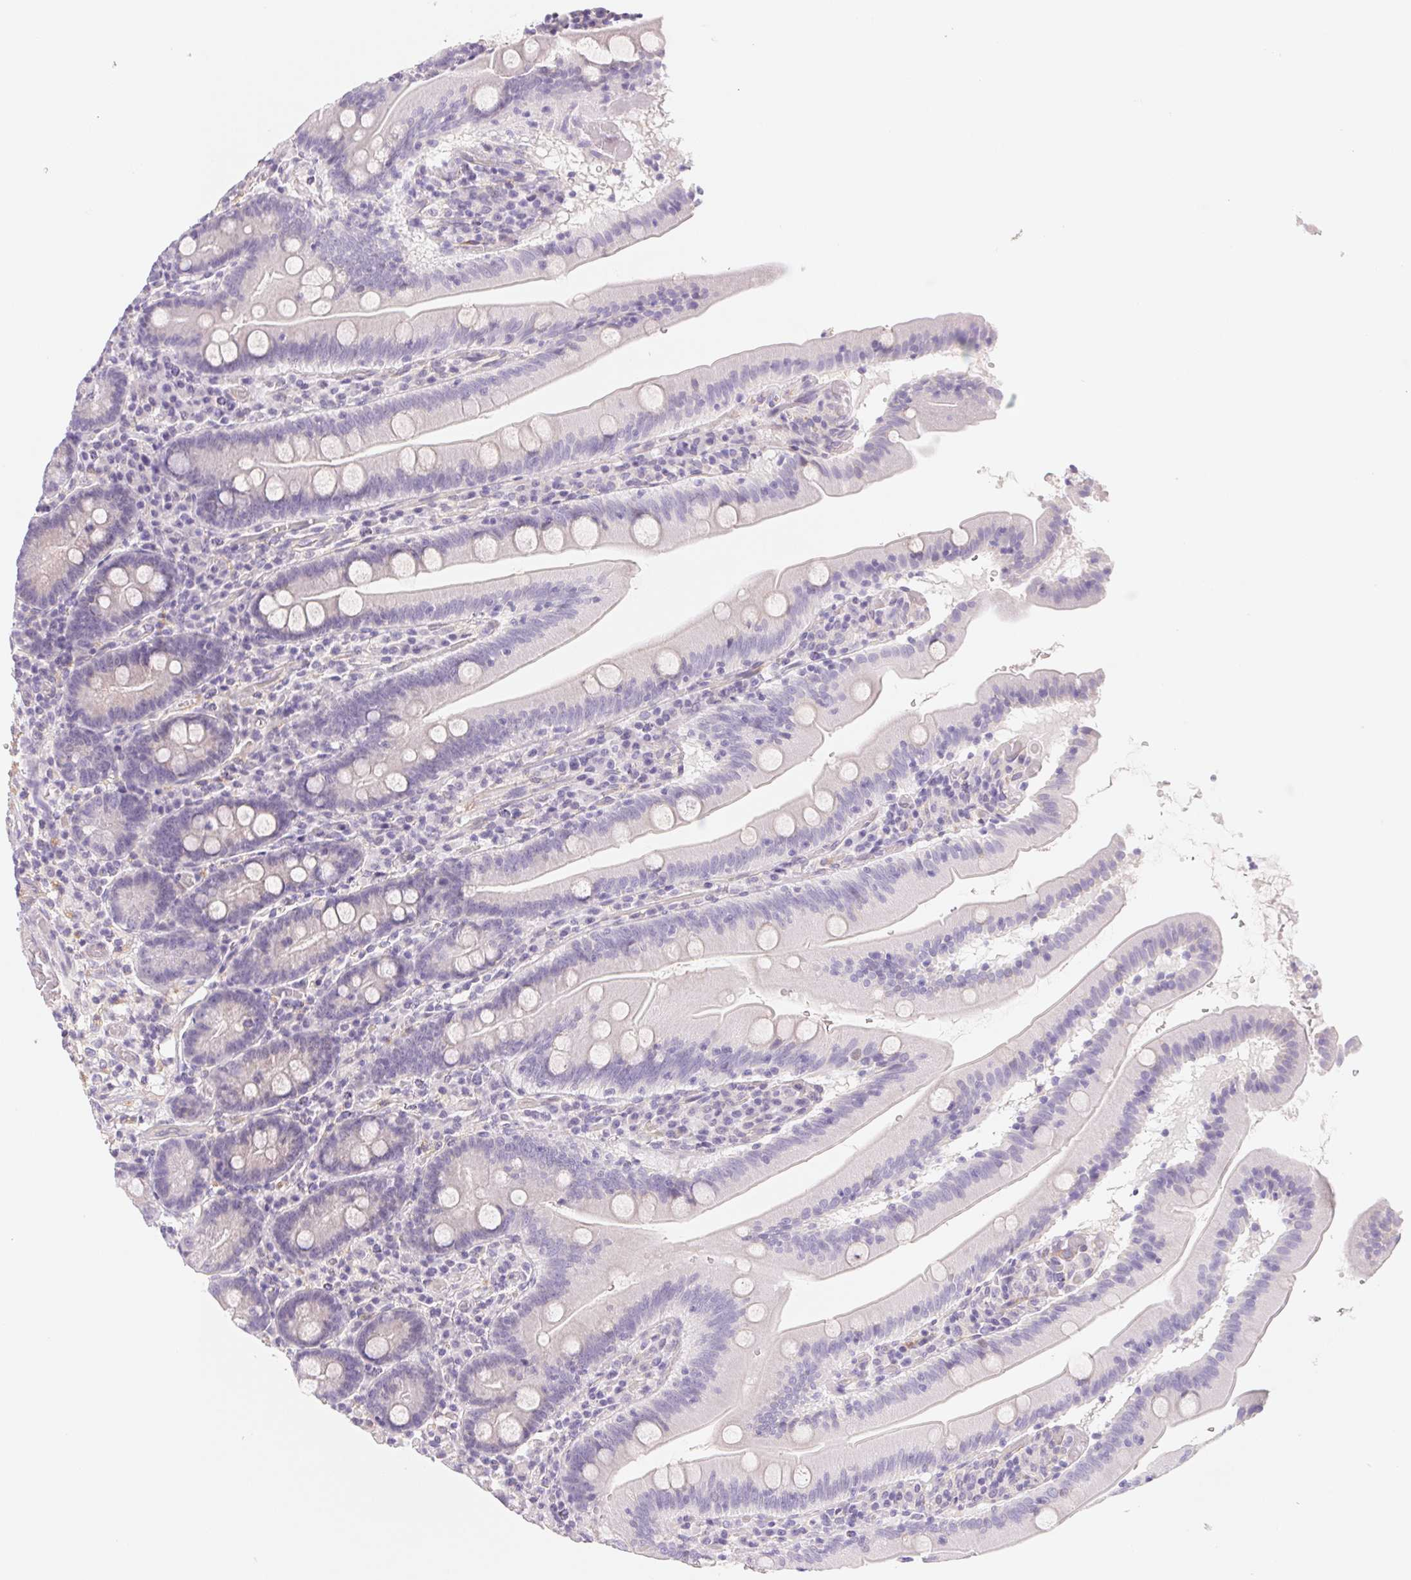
{"staining": {"intensity": "negative", "quantity": "none", "location": "none"}, "tissue": "small intestine", "cell_type": "Glandular cells", "image_type": "normal", "snomed": [{"axis": "morphology", "description": "Normal tissue, NOS"}, {"axis": "topography", "description": "Small intestine"}], "caption": "The photomicrograph shows no significant expression in glandular cells of small intestine.", "gene": "CTNND2", "patient": {"sex": "male", "age": 37}}